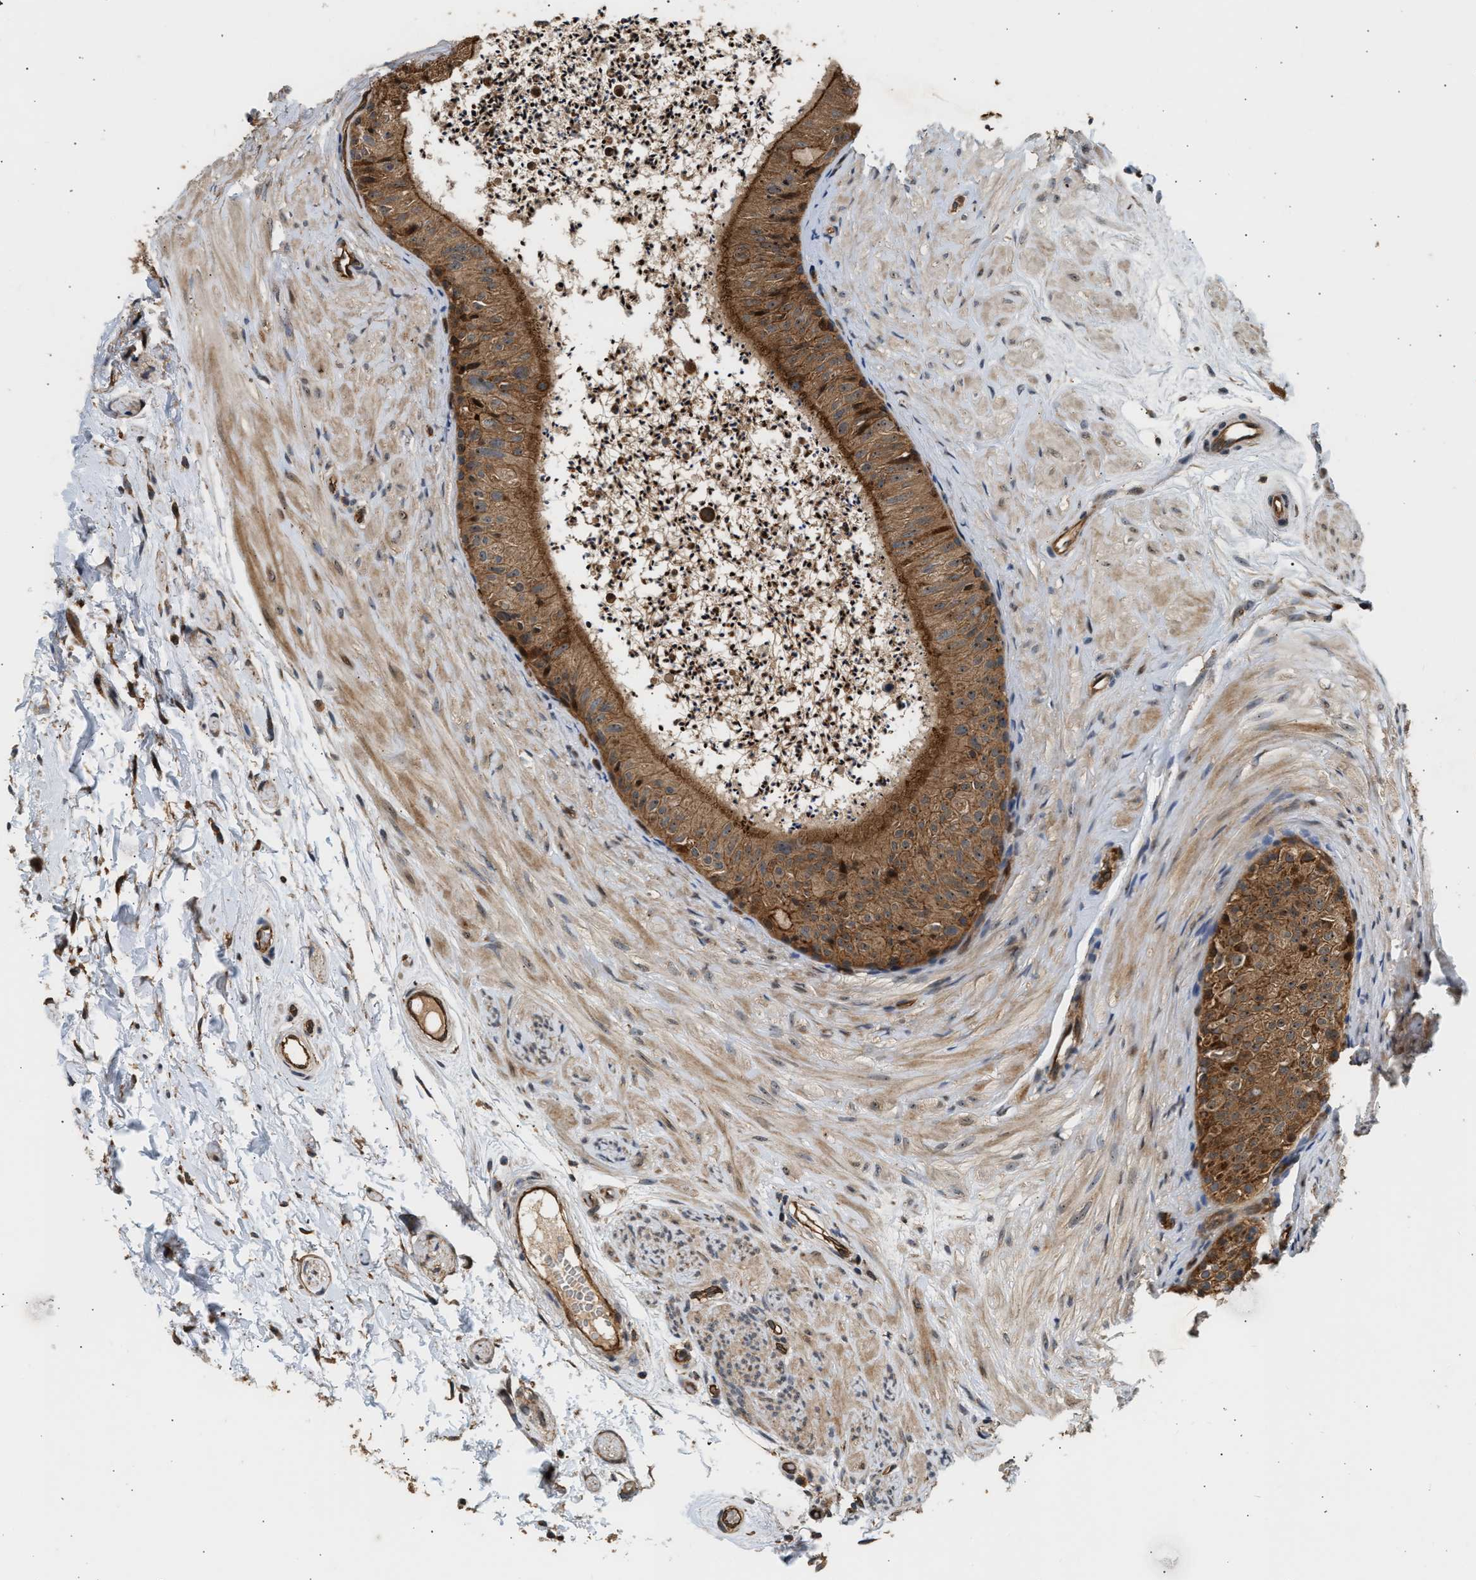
{"staining": {"intensity": "moderate", "quantity": ">75%", "location": "cytoplasmic/membranous"}, "tissue": "epididymis", "cell_type": "Glandular cells", "image_type": "normal", "snomed": [{"axis": "morphology", "description": "Normal tissue, NOS"}, {"axis": "topography", "description": "Epididymis"}], "caption": "Unremarkable epididymis was stained to show a protein in brown. There is medium levels of moderate cytoplasmic/membranous staining in about >75% of glandular cells. The staining is performed using DAB (3,3'-diaminobenzidine) brown chromogen to label protein expression. The nuclei are counter-stained blue using hematoxylin.", "gene": "DUSP14", "patient": {"sex": "male", "age": 56}}